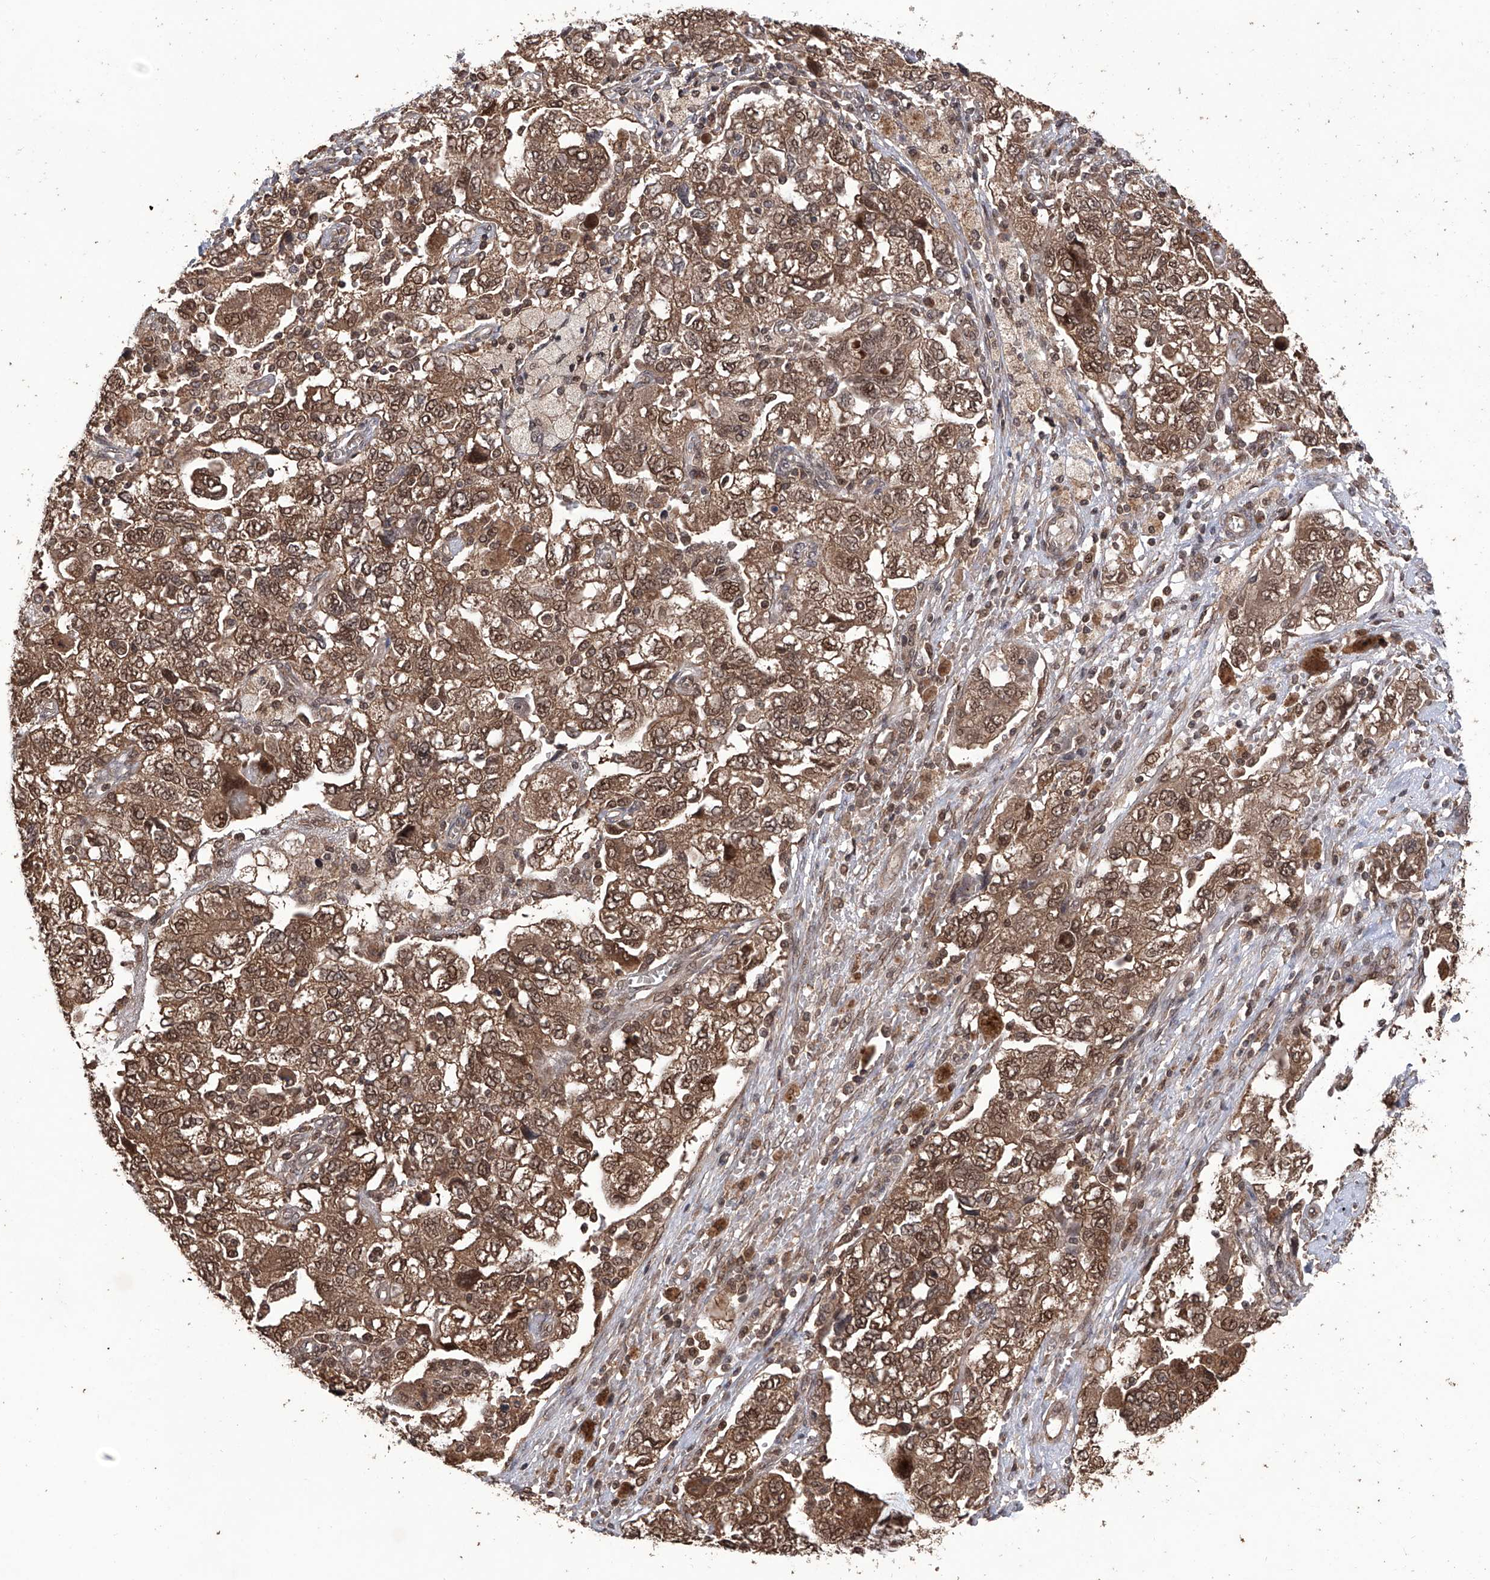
{"staining": {"intensity": "moderate", "quantity": ">75%", "location": "cytoplasmic/membranous,nuclear"}, "tissue": "ovarian cancer", "cell_type": "Tumor cells", "image_type": "cancer", "snomed": [{"axis": "morphology", "description": "Carcinoma, NOS"}, {"axis": "morphology", "description": "Cystadenocarcinoma, serous, NOS"}, {"axis": "topography", "description": "Ovary"}], "caption": "Immunohistochemistry (IHC) micrograph of ovarian cancer (serous cystadenocarcinoma) stained for a protein (brown), which reveals medium levels of moderate cytoplasmic/membranous and nuclear staining in approximately >75% of tumor cells.", "gene": "LYSMD4", "patient": {"sex": "female", "age": 69}}